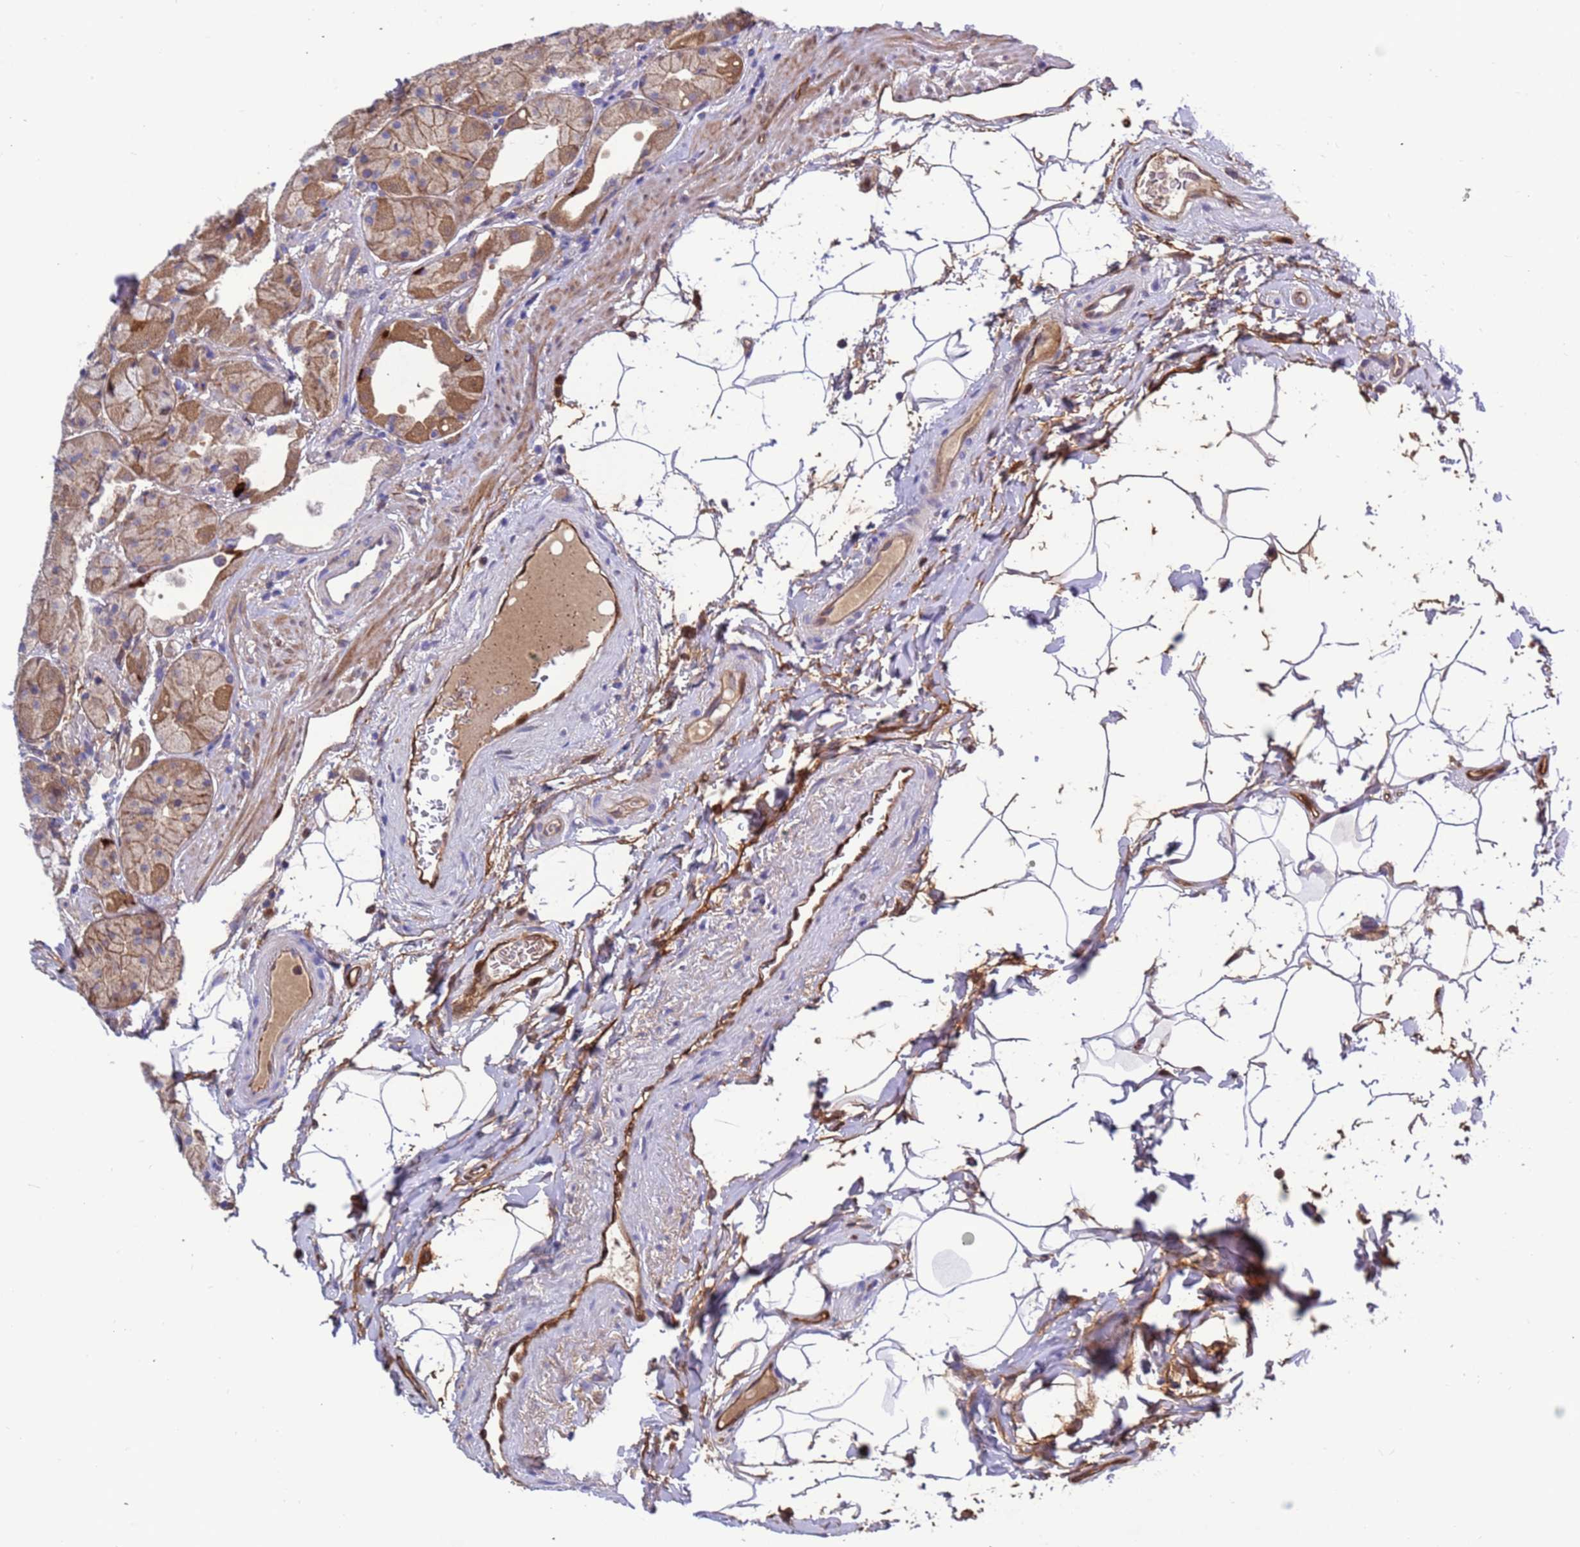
{"staining": {"intensity": "moderate", "quantity": ">75%", "location": "cytoplasmic/membranous"}, "tissue": "stomach", "cell_type": "Glandular cells", "image_type": "normal", "snomed": [{"axis": "morphology", "description": "Normal tissue, NOS"}, {"axis": "topography", "description": "Stomach"}], "caption": "Immunohistochemistry of normal human stomach exhibits medium levels of moderate cytoplasmic/membranous expression in approximately >75% of glandular cells.", "gene": "FOXRED1", "patient": {"sex": "male", "age": 57}}